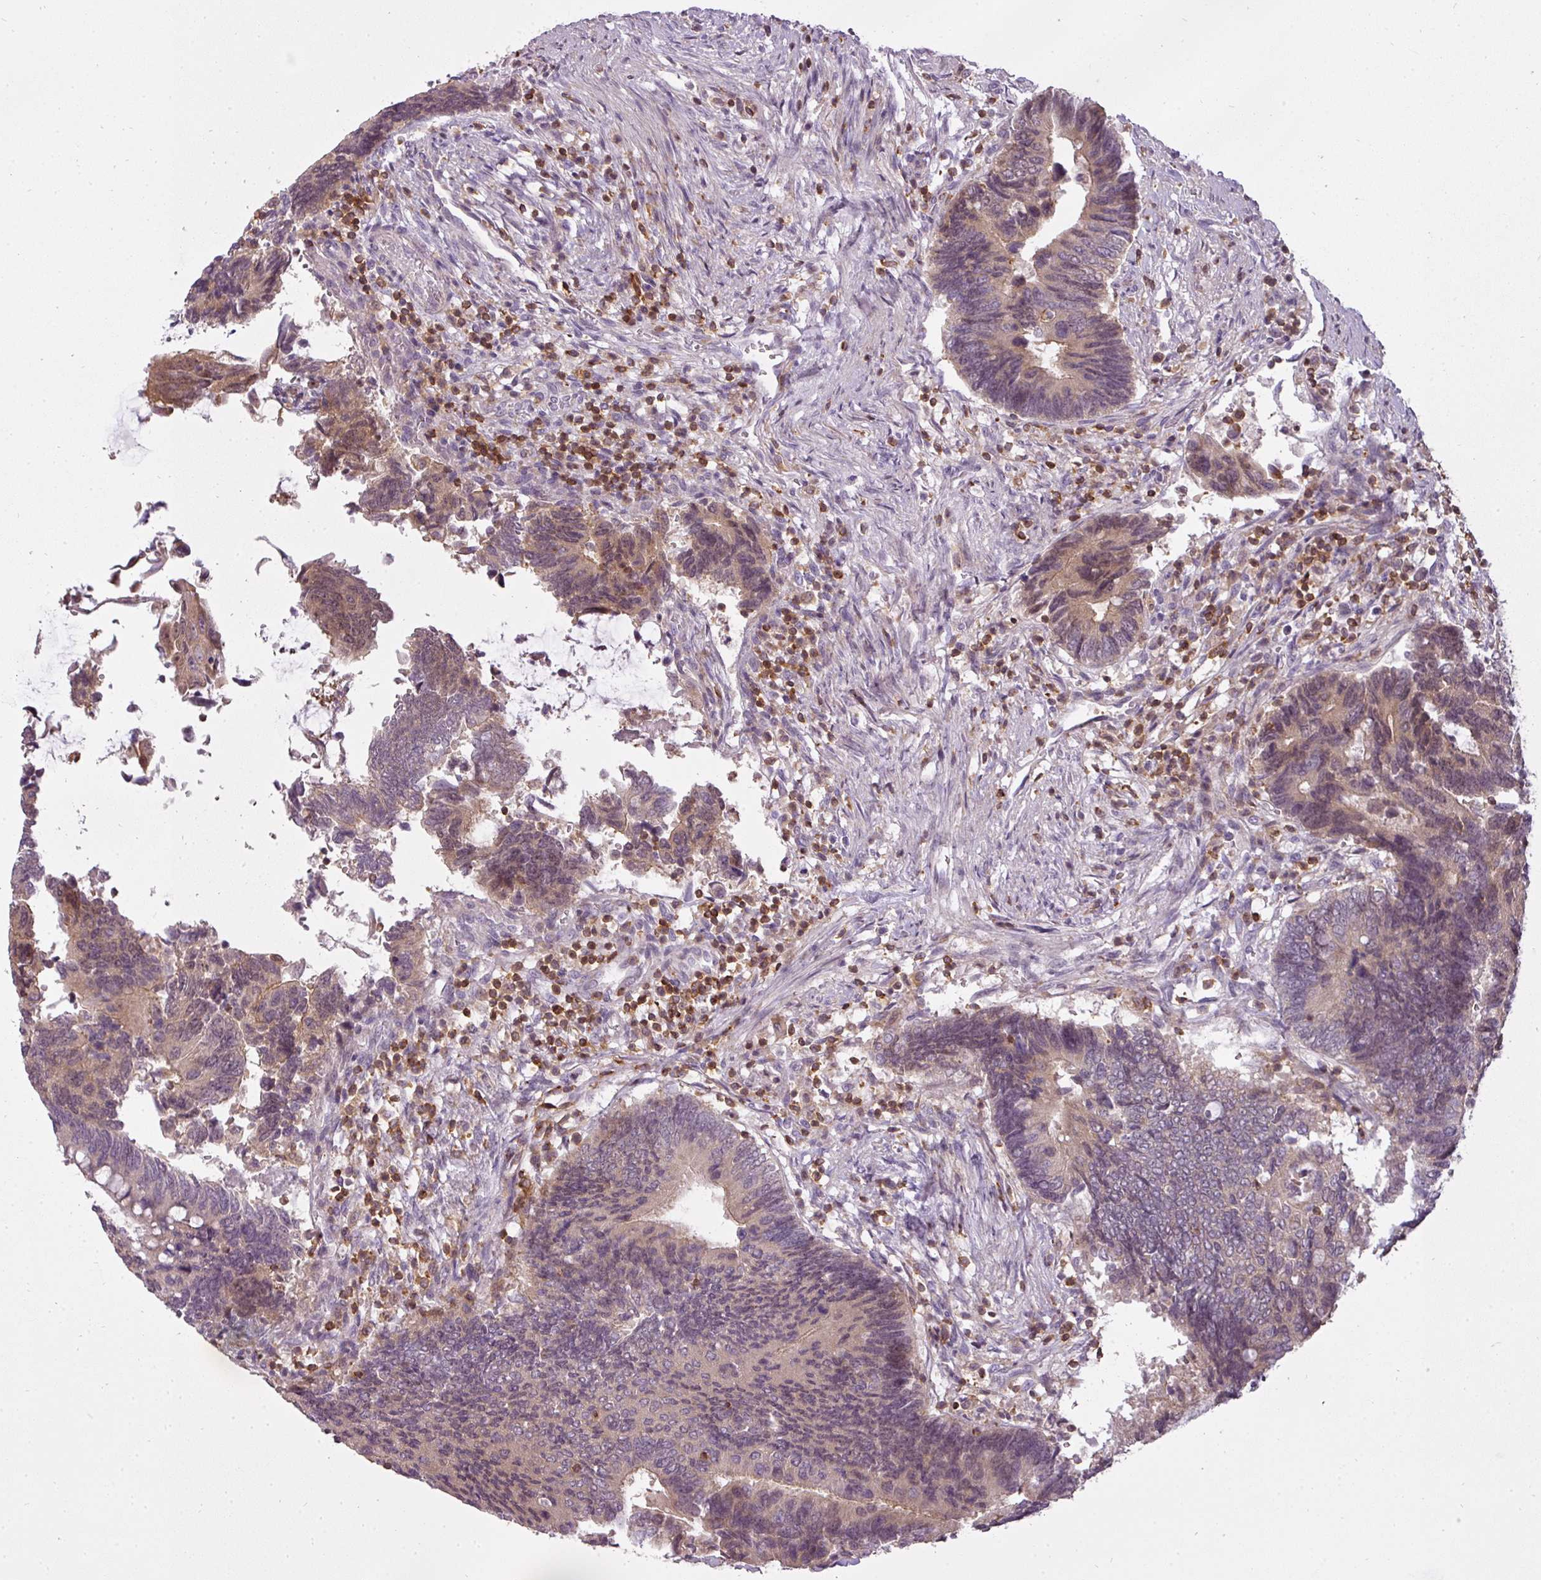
{"staining": {"intensity": "moderate", "quantity": "<25%", "location": "cytoplasmic/membranous,nuclear"}, "tissue": "colorectal cancer", "cell_type": "Tumor cells", "image_type": "cancer", "snomed": [{"axis": "morphology", "description": "Adenocarcinoma, NOS"}, {"axis": "topography", "description": "Colon"}], "caption": "This is an image of immunohistochemistry (IHC) staining of colorectal cancer, which shows moderate expression in the cytoplasmic/membranous and nuclear of tumor cells.", "gene": "STK4", "patient": {"sex": "male", "age": 87}}